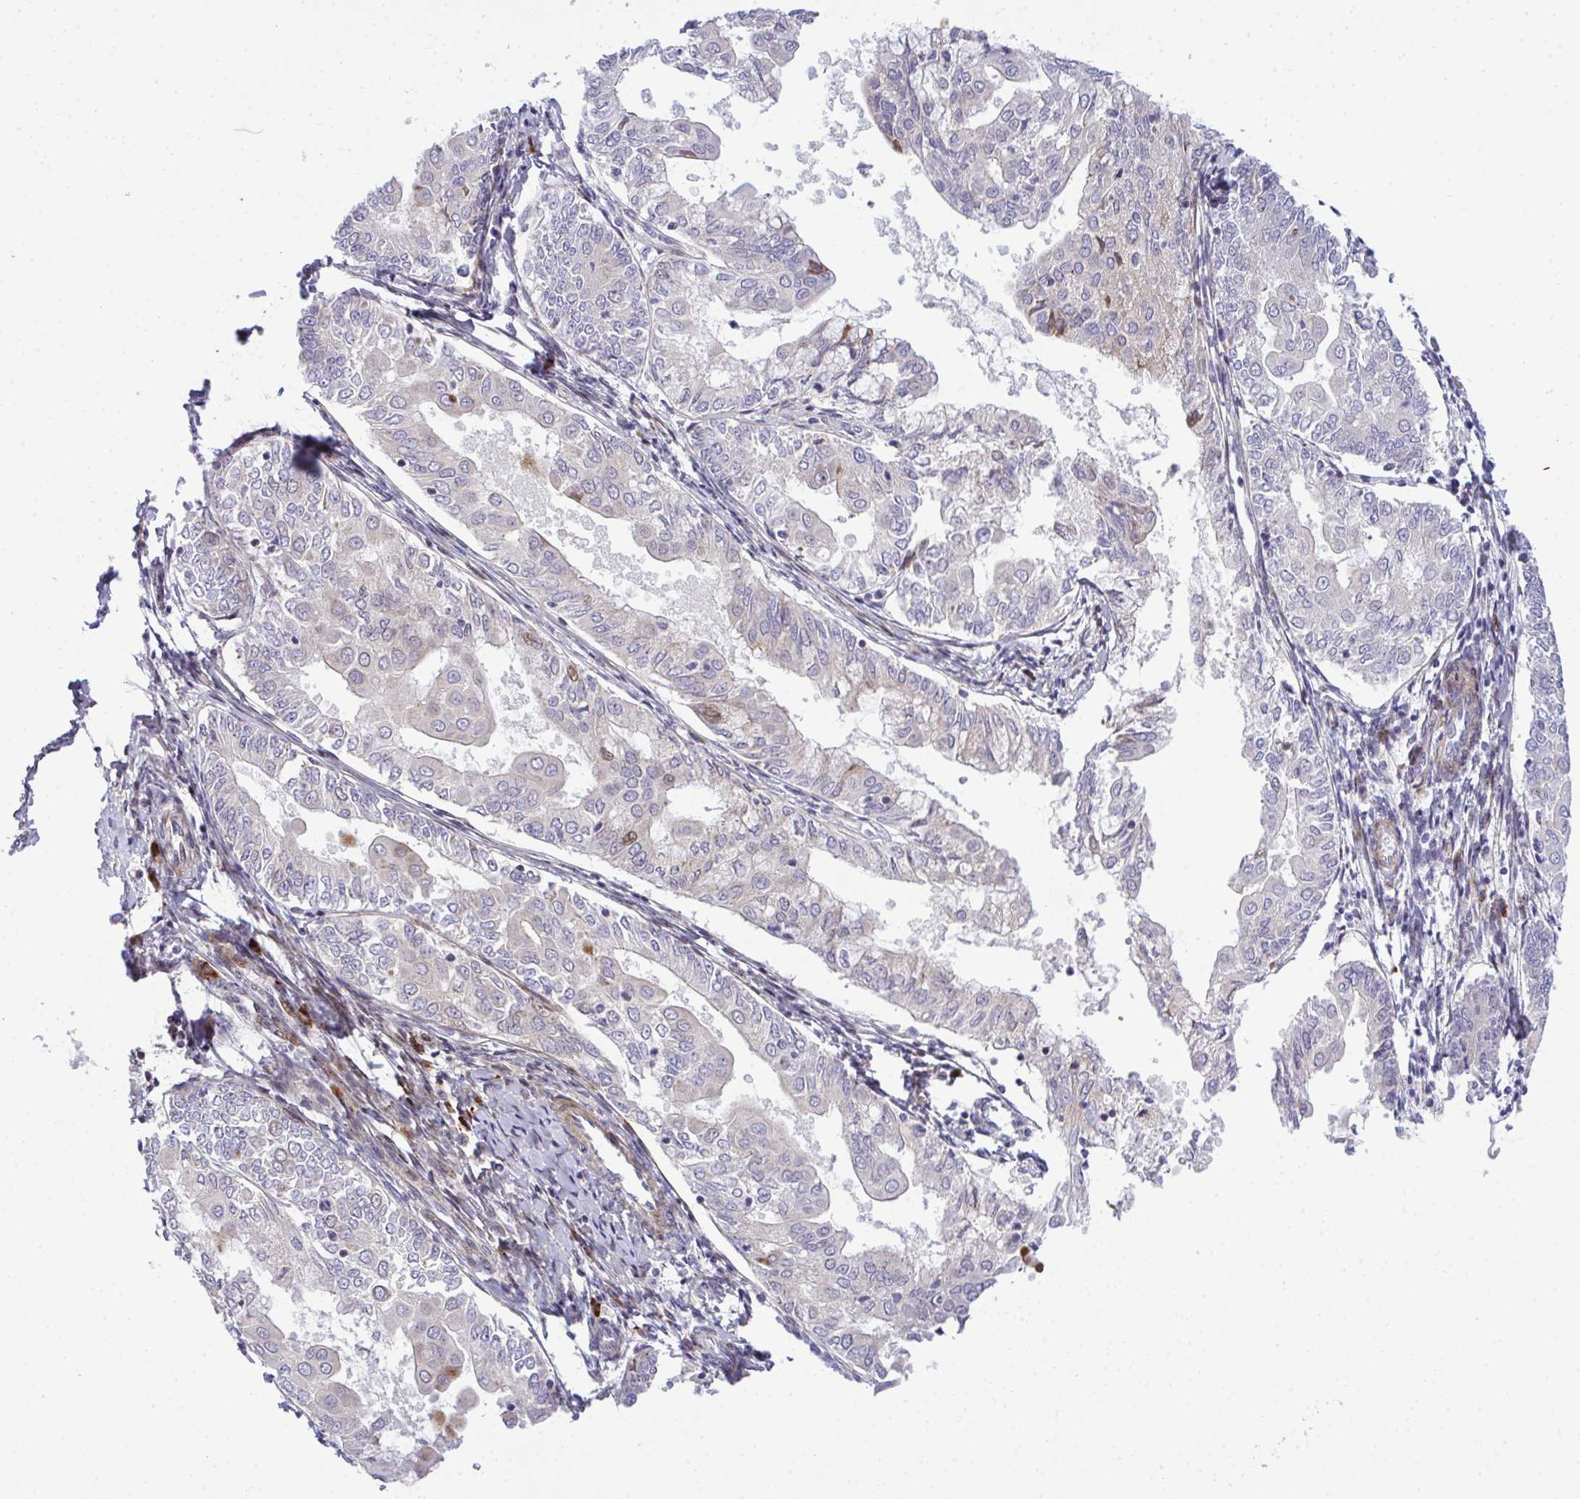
{"staining": {"intensity": "weak", "quantity": "<25%", "location": "nuclear"}, "tissue": "endometrial cancer", "cell_type": "Tumor cells", "image_type": "cancer", "snomed": [{"axis": "morphology", "description": "Adenocarcinoma, NOS"}, {"axis": "topography", "description": "Endometrium"}], "caption": "Immunohistochemistry histopathology image of neoplastic tissue: endometrial cancer stained with DAB shows no significant protein staining in tumor cells.", "gene": "CASTOR2", "patient": {"sex": "female", "age": 68}}